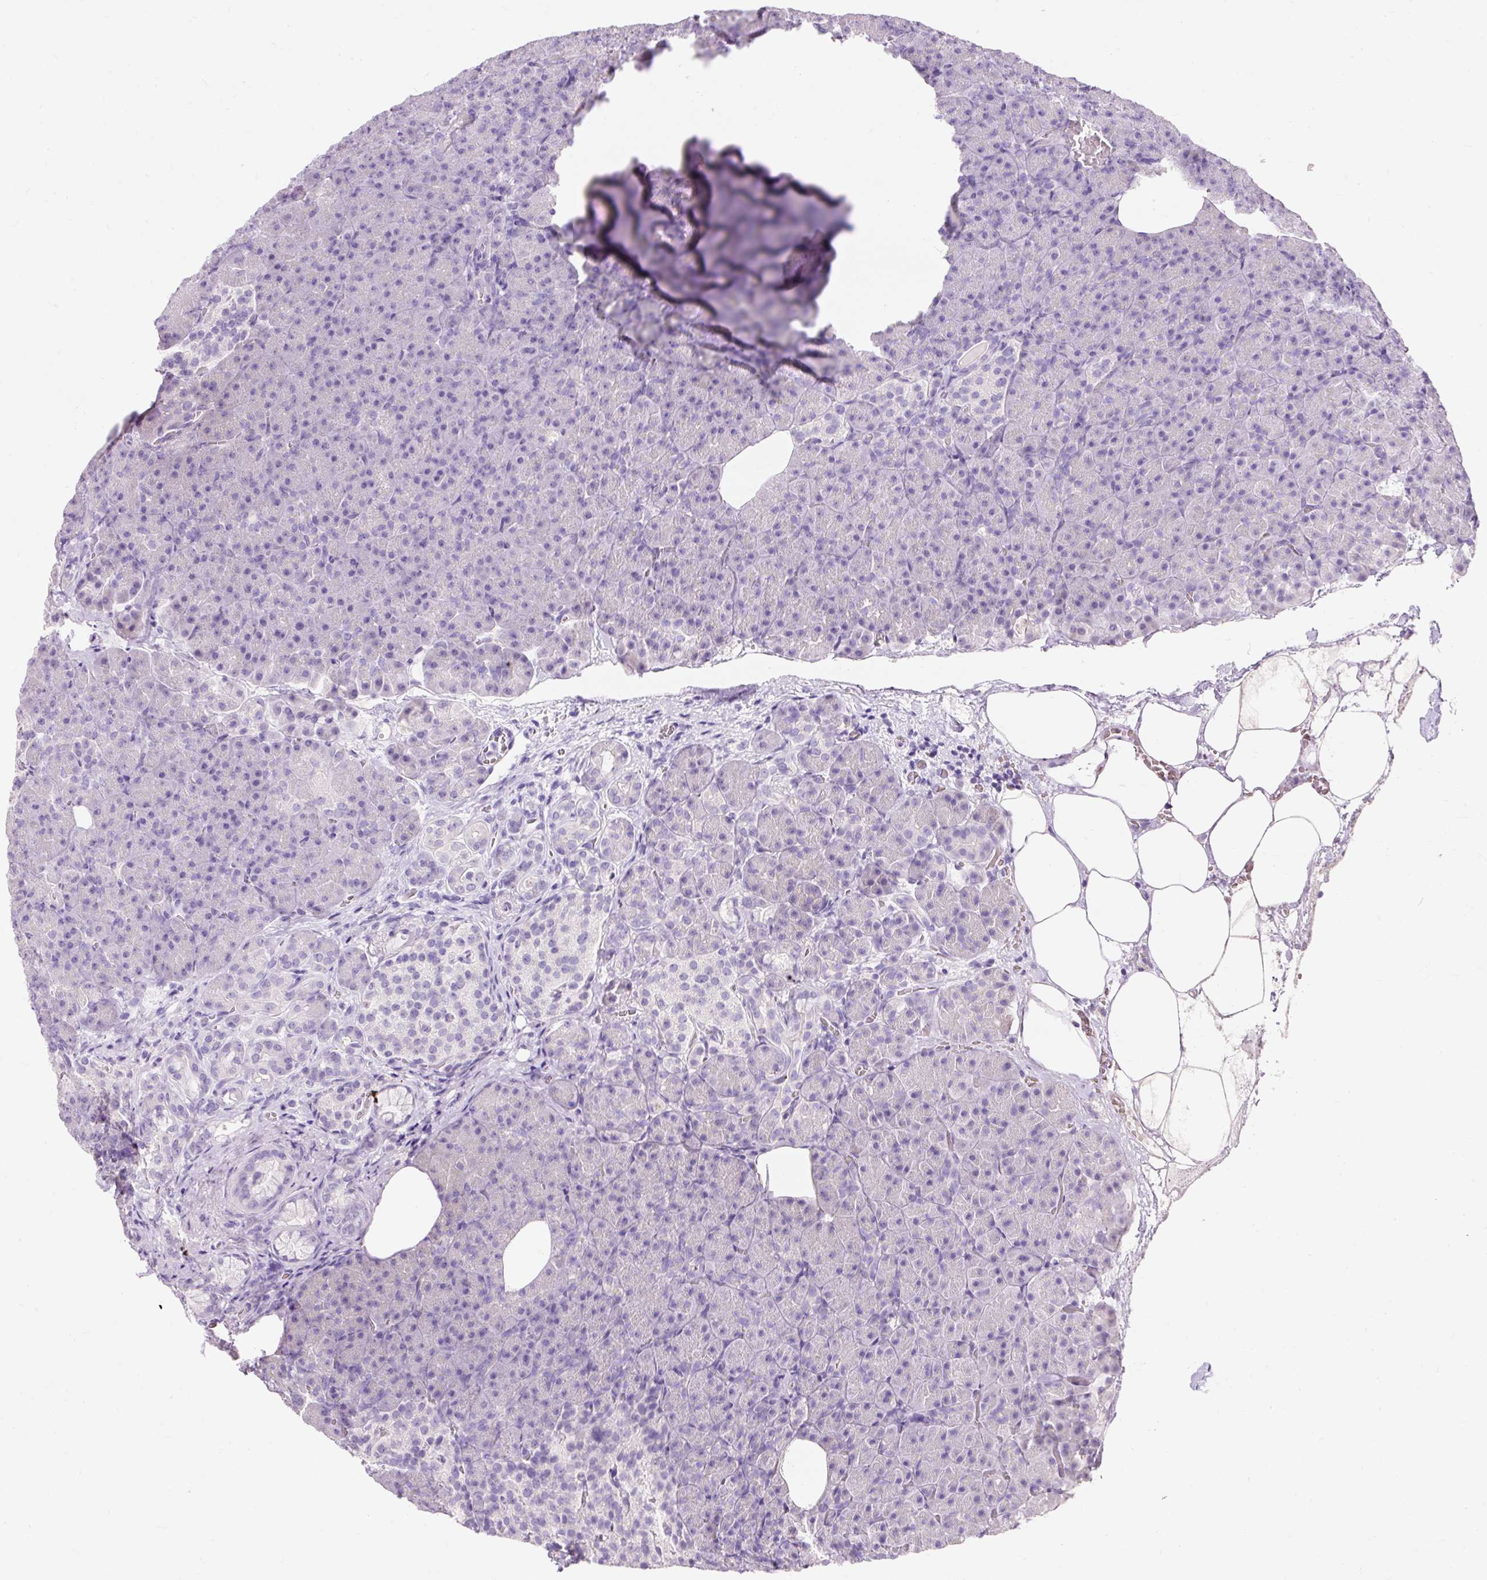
{"staining": {"intensity": "negative", "quantity": "none", "location": "none"}, "tissue": "pancreas", "cell_type": "Exocrine glandular cells", "image_type": "normal", "snomed": [{"axis": "morphology", "description": "Normal tissue, NOS"}, {"axis": "topography", "description": "Pancreas"}], "caption": "DAB (3,3'-diaminobenzidine) immunohistochemical staining of unremarkable pancreas reveals no significant positivity in exocrine glandular cells. The staining is performed using DAB (3,3'-diaminobenzidine) brown chromogen with nuclei counter-stained in using hematoxylin.", "gene": "TMEM213", "patient": {"sex": "female", "age": 74}}